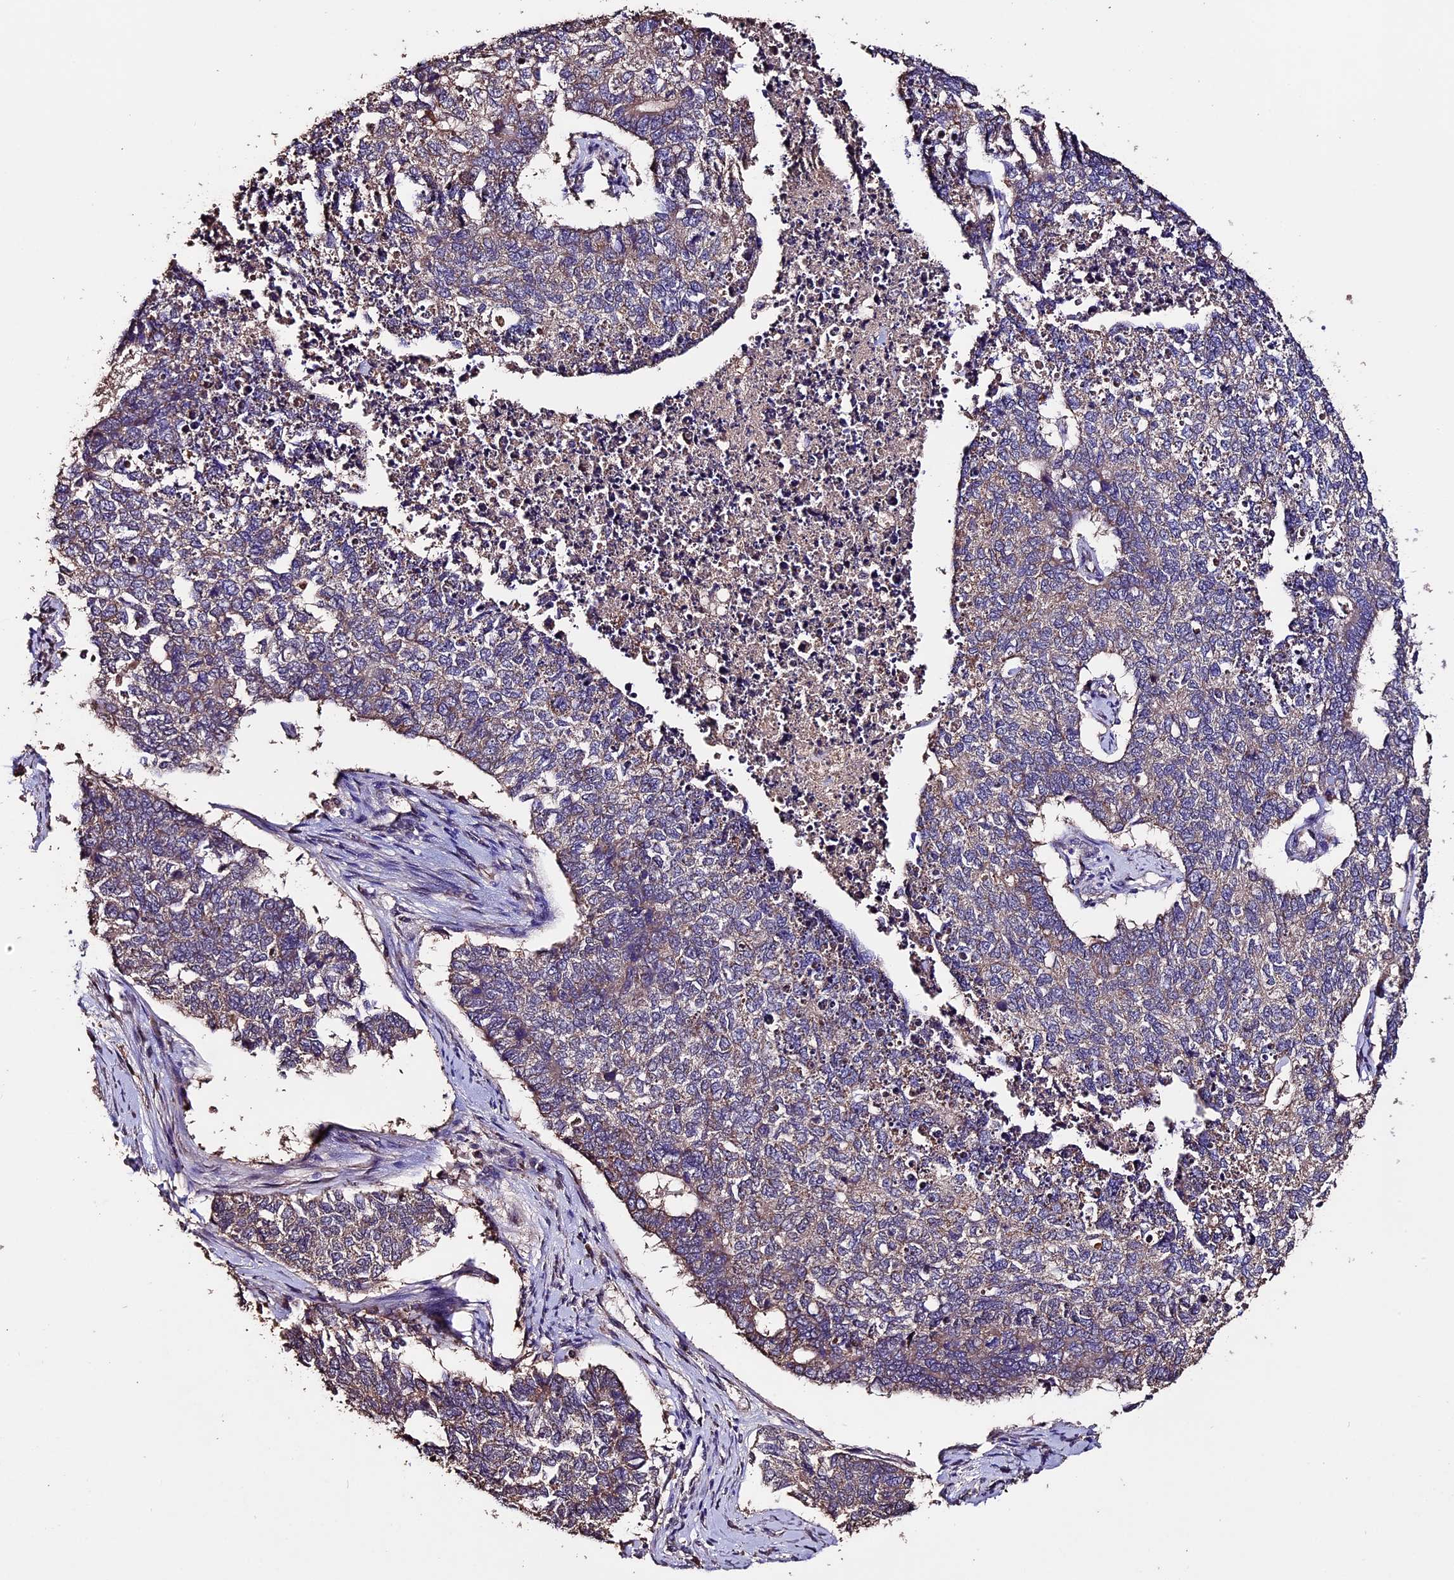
{"staining": {"intensity": "weak", "quantity": "25%-75%", "location": "cytoplasmic/membranous"}, "tissue": "cervical cancer", "cell_type": "Tumor cells", "image_type": "cancer", "snomed": [{"axis": "morphology", "description": "Squamous cell carcinoma, NOS"}, {"axis": "topography", "description": "Cervix"}], "caption": "DAB (3,3'-diaminobenzidine) immunohistochemical staining of human cervical cancer (squamous cell carcinoma) displays weak cytoplasmic/membranous protein expression in about 25%-75% of tumor cells.", "gene": "DIS3L", "patient": {"sex": "female", "age": 63}}